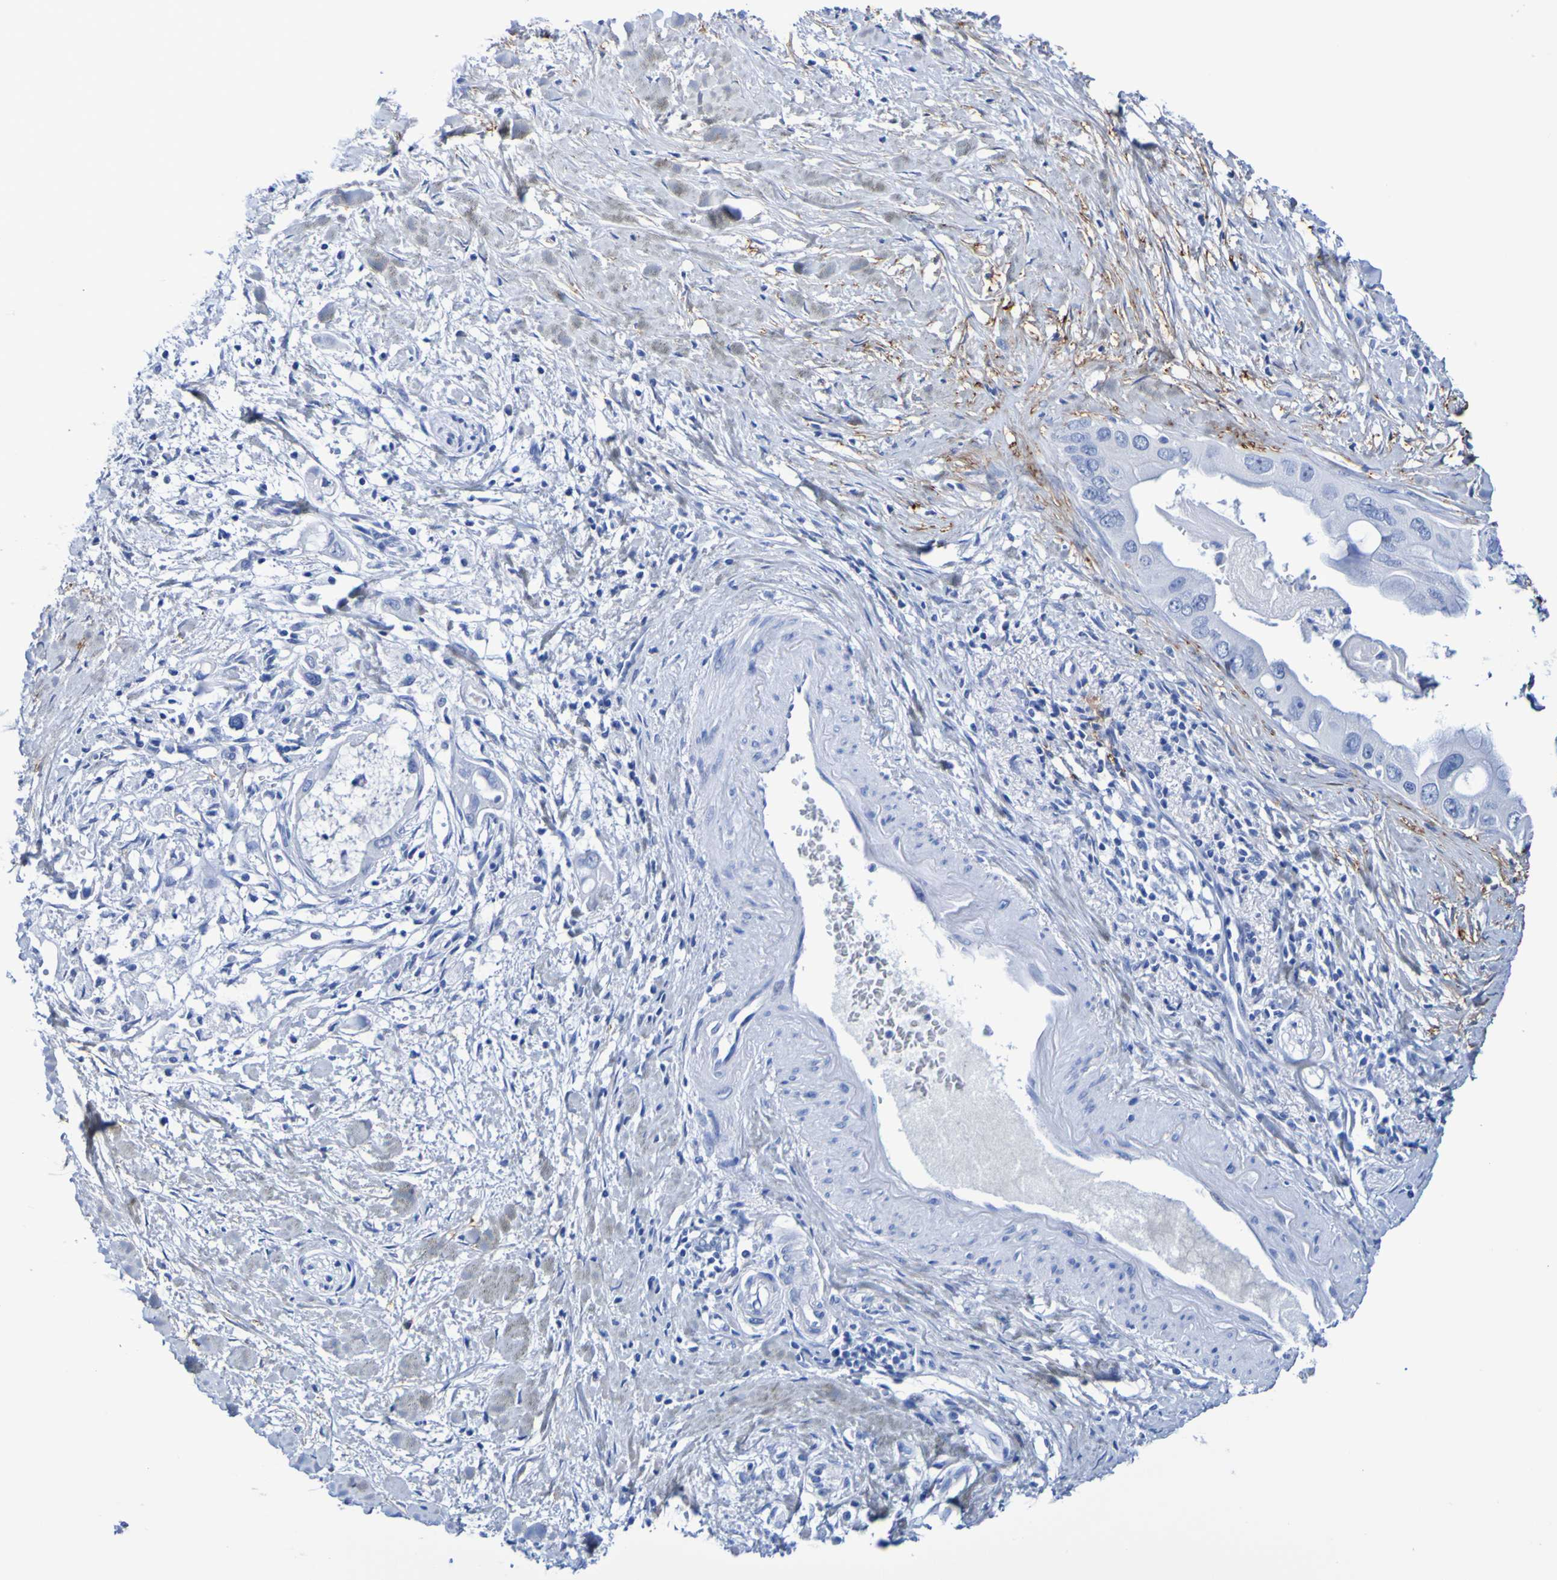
{"staining": {"intensity": "negative", "quantity": "none", "location": "none"}, "tissue": "pancreatic cancer", "cell_type": "Tumor cells", "image_type": "cancer", "snomed": [{"axis": "morphology", "description": "Adenocarcinoma, NOS"}, {"axis": "topography", "description": "Pancreas"}], "caption": "Adenocarcinoma (pancreatic) was stained to show a protein in brown. There is no significant positivity in tumor cells.", "gene": "DPEP1", "patient": {"sex": "male", "age": 55}}